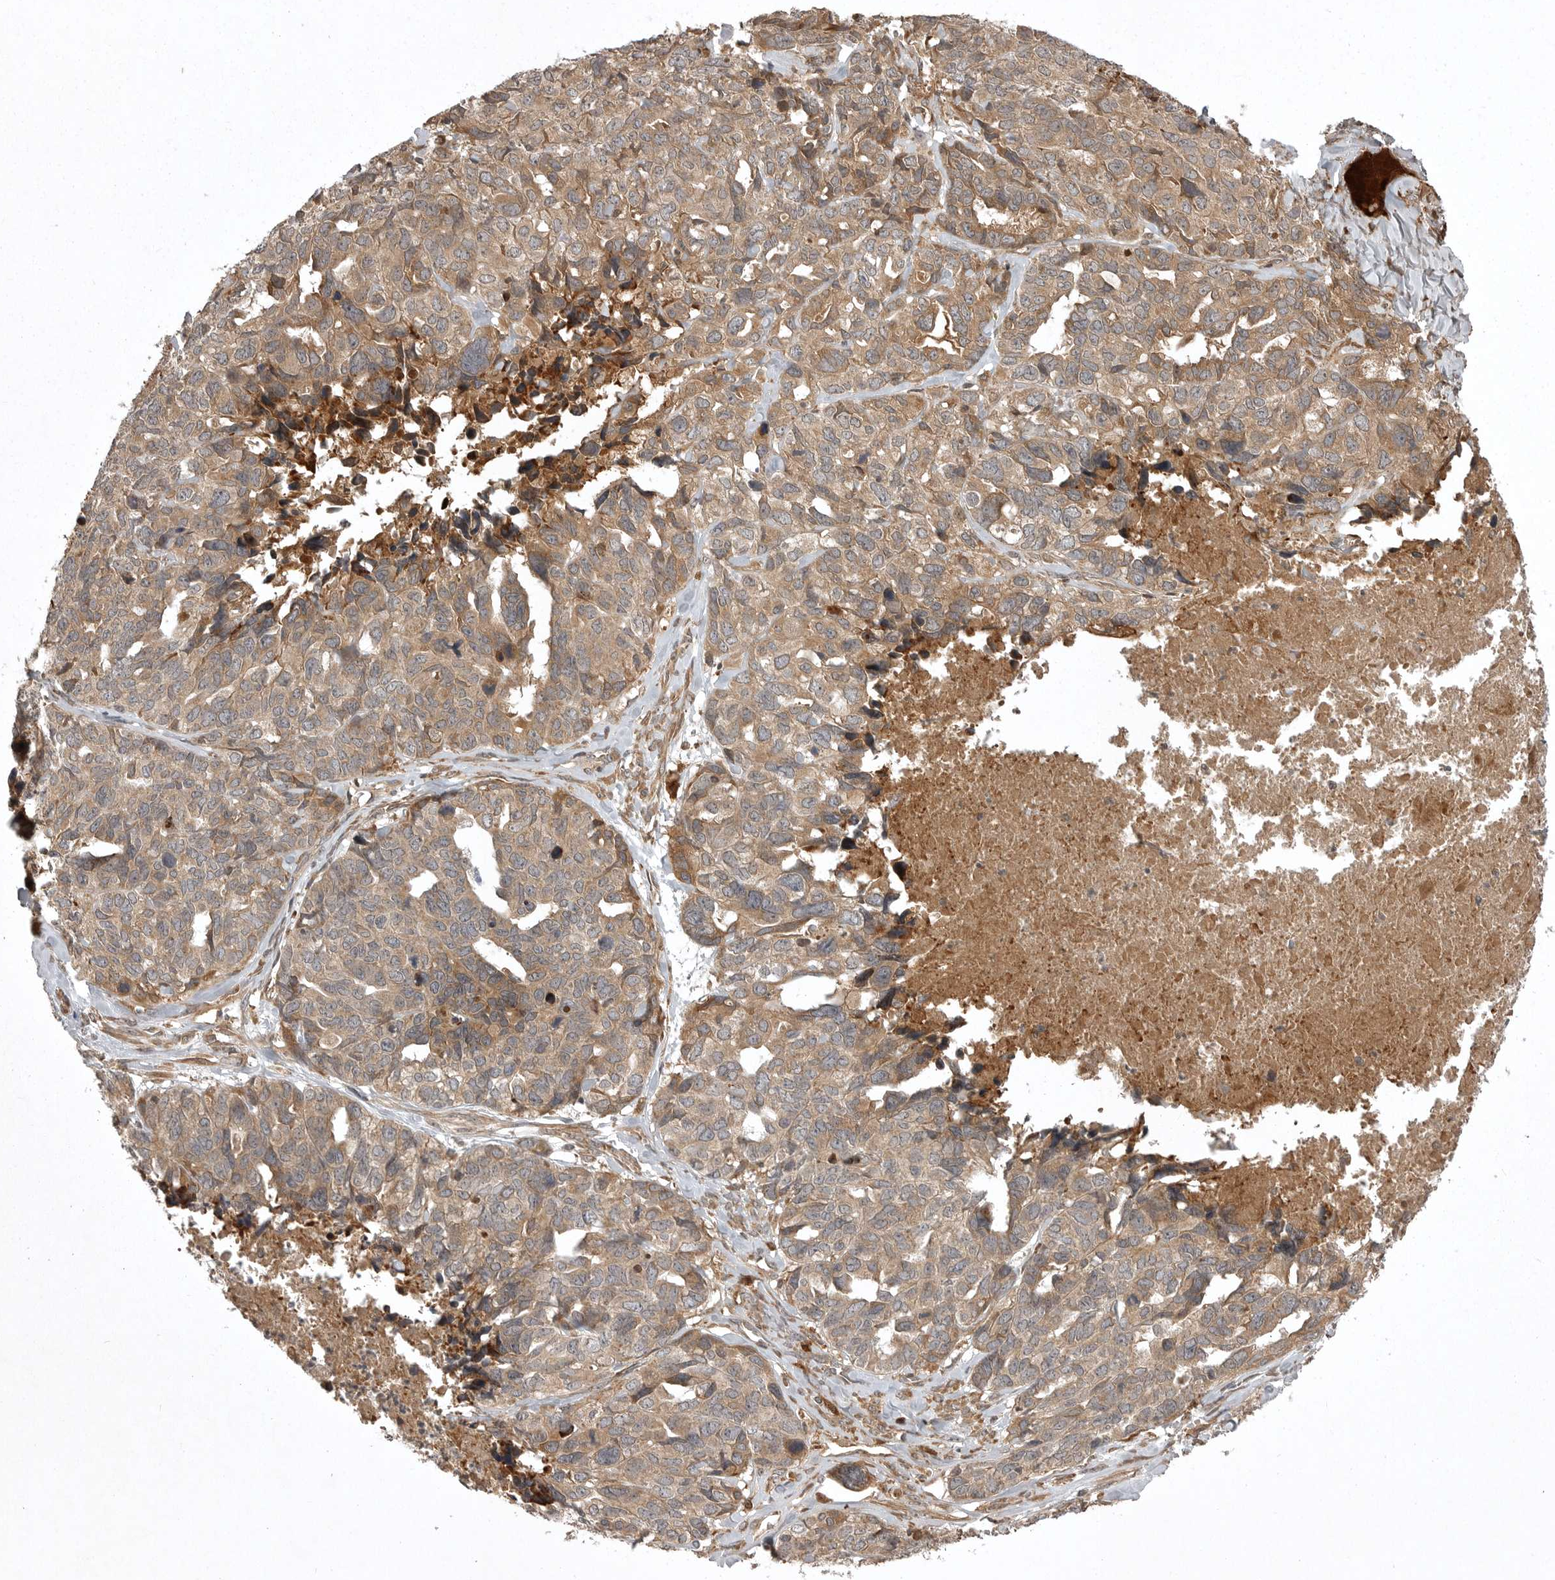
{"staining": {"intensity": "moderate", "quantity": ">75%", "location": "cytoplasmic/membranous"}, "tissue": "ovarian cancer", "cell_type": "Tumor cells", "image_type": "cancer", "snomed": [{"axis": "morphology", "description": "Cystadenocarcinoma, serous, NOS"}, {"axis": "topography", "description": "Ovary"}], "caption": "A brown stain labels moderate cytoplasmic/membranous positivity of a protein in human ovarian cancer tumor cells. The staining was performed using DAB to visualize the protein expression in brown, while the nuclei were stained in blue with hematoxylin (Magnification: 20x).", "gene": "GPR31", "patient": {"sex": "female", "age": 79}}